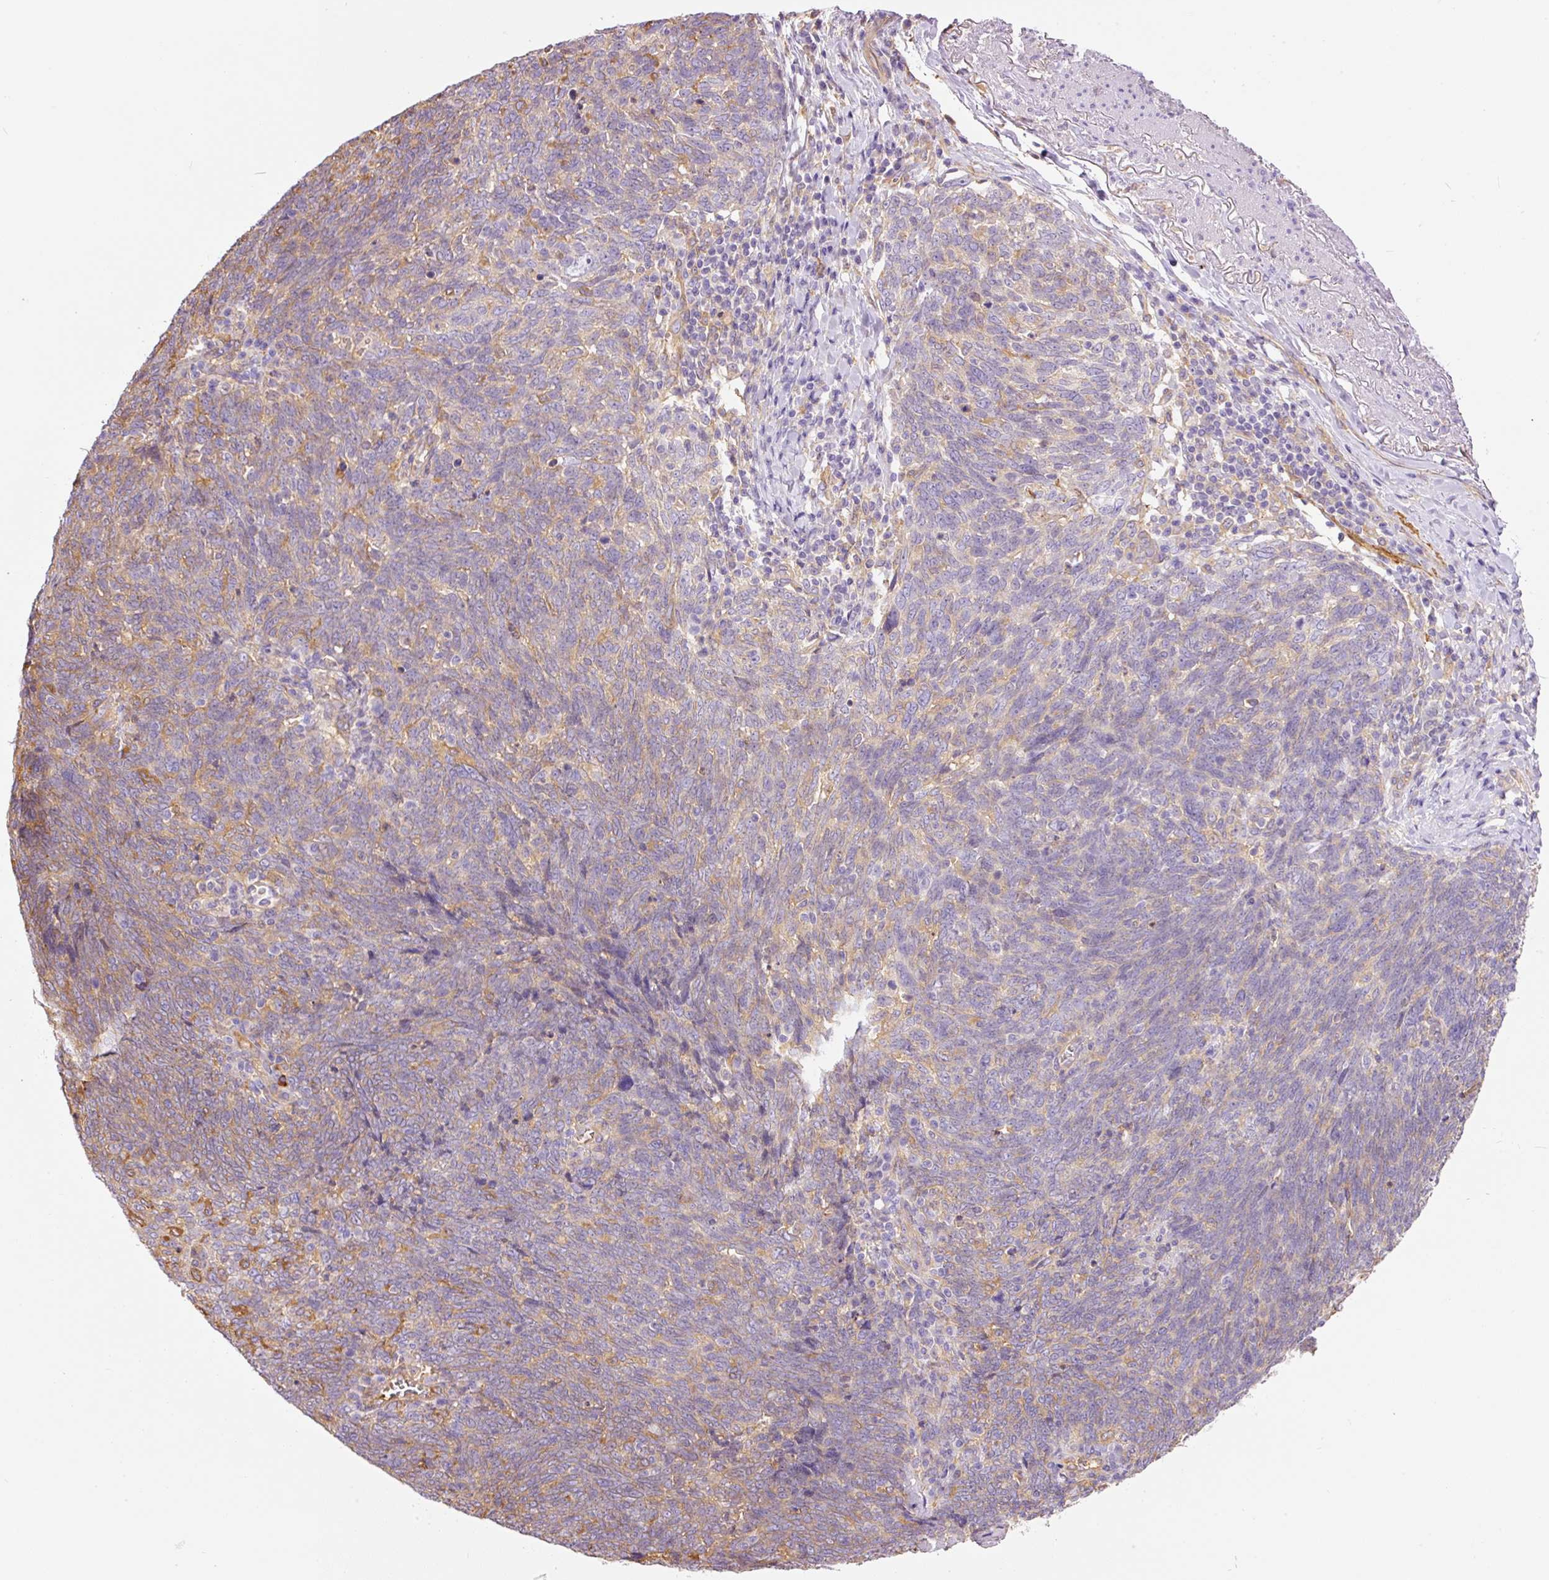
{"staining": {"intensity": "negative", "quantity": "none", "location": "none"}, "tissue": "lung cancer", "cell_type": "Tumor cells", "image_type": "cancer", "snomed": [{"axis": "morphology", "description": "Squamous cell carcinoma, NOS"}, {"axis": "topography", "description": "Lung"}], "caption": "This is an immunohistochemistry micrograph of lung cancer (squamous cell carcinoma). There is no expression in tumor cells.", "gene": "IL10RB", "patient": {"sex": "female", "age": 72}}